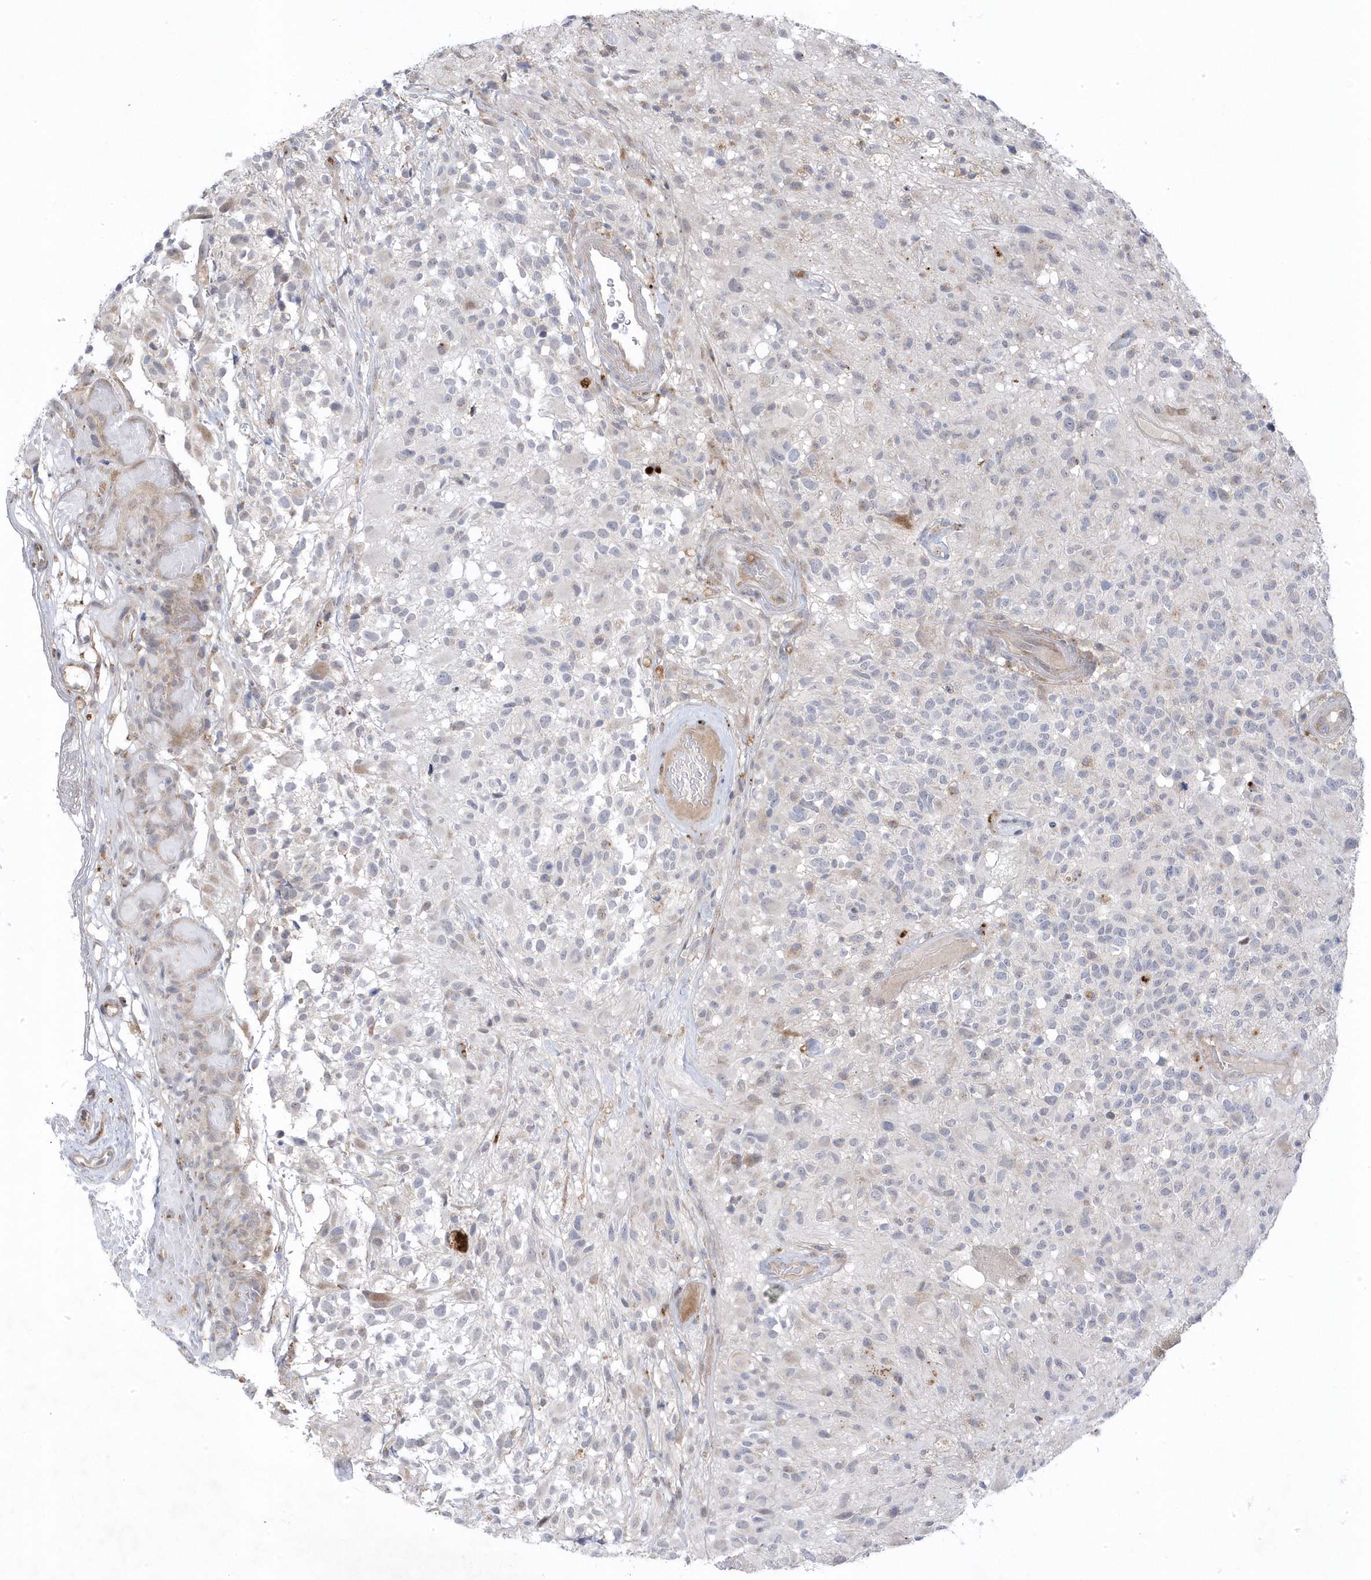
{"staining": {"intensity": "negative", "quantity": "none", "location": "none"}, "tissue": "glioma", "cell_type": "Tumor cells", "image_type": "cancer", "snomed": [{"axis": "morphology", "description": "Glioma, malignant, High grade"}, {"axis": "morphology", "description": "Glioblastoma, NOS"}, {"axis": "topography", "description": "Brain"}], "caption": "Glioma was stained to show a protein in brown. There is no significant expression in tumor cells. (Stains: DAB (3,3'-diaminobenzidine) immunohistochemistry (IHC) with hematoxylin counter stain, Microscopy: brightfield microscopy at high magnification).", "gene": "ANAPC1", "patient": {"sex": "male", "age": 60}}